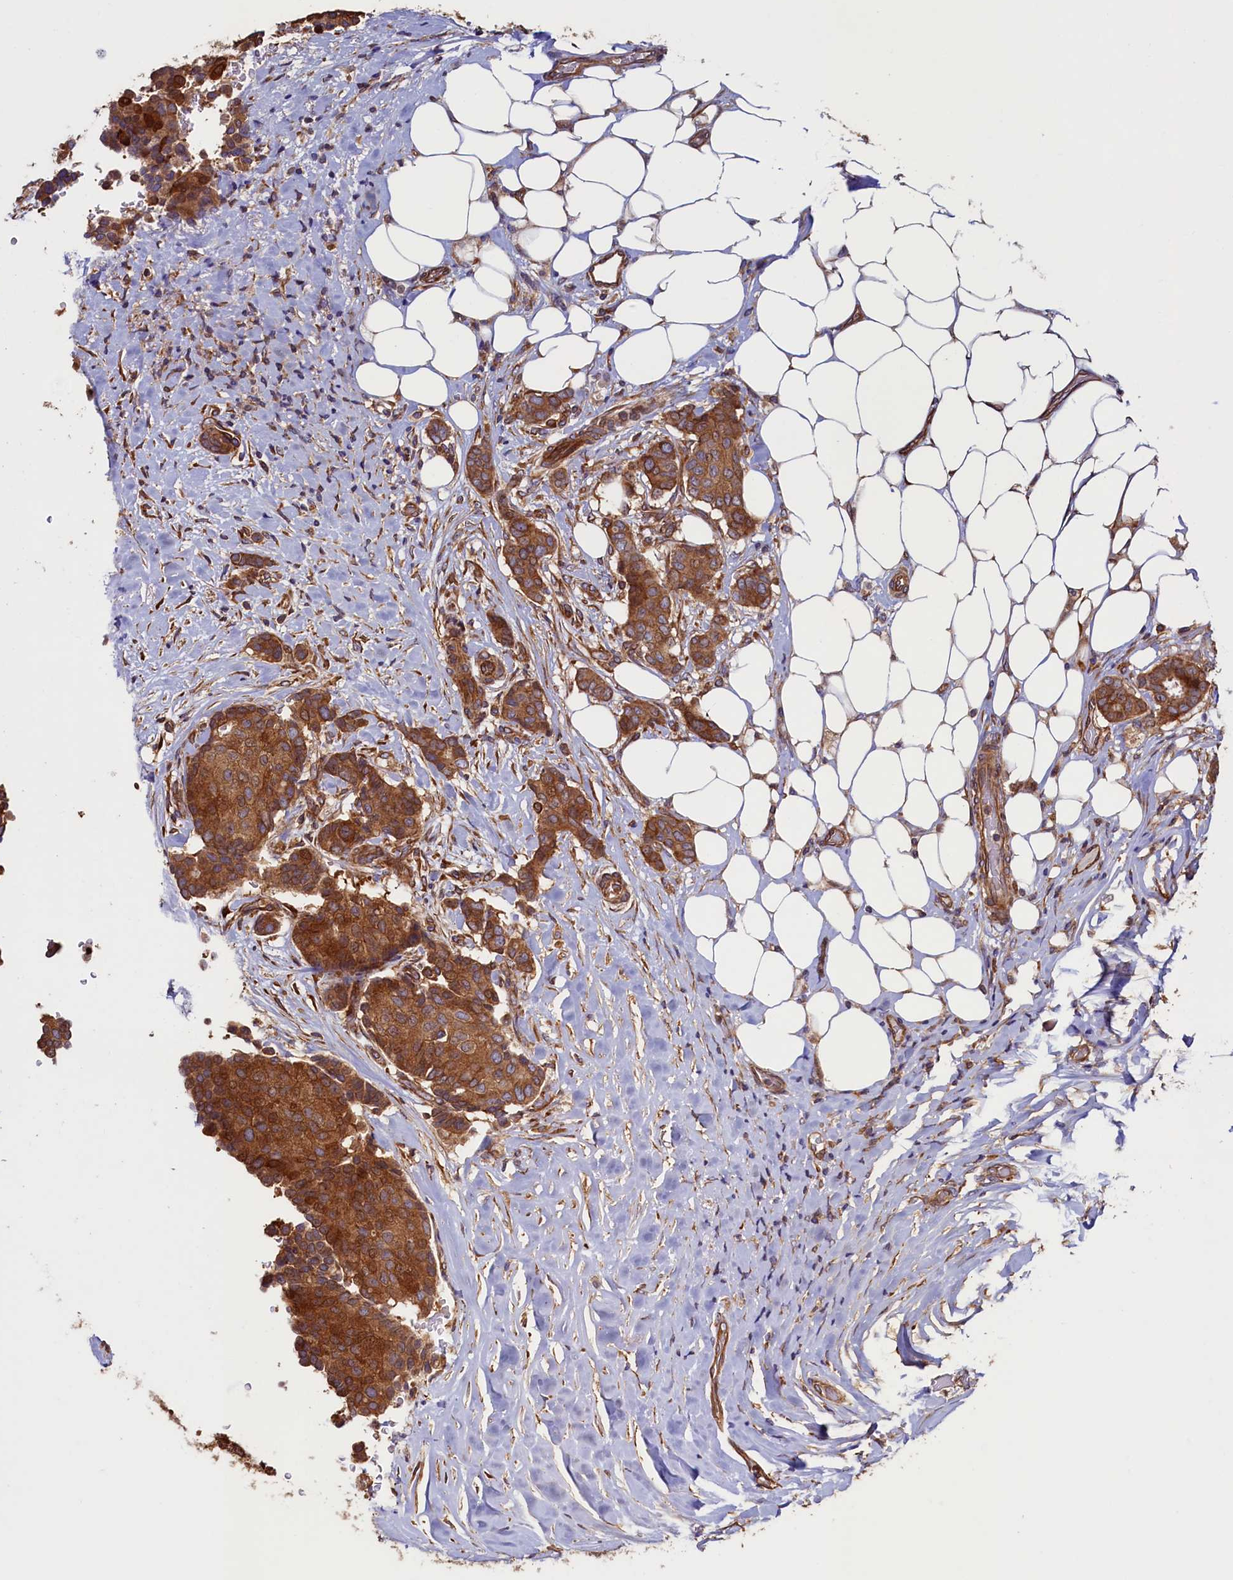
{"staining": {"intensity": "moderate", "quantity": ">75%", "location": "cytoplasmic/membranous"}, "tissue": "breast cancer", "cell_type": "Tumor cells", "image_type": "cancer", "snomed": [{"axis": "morphology", "description": "Duct carcinoma"}, {"axis": "topography", "description": "Breast"}], "caption": "DAB (3,3'-diaminobenzidine) immunohistochemical staining of breast intraductal carcinoma shows moderate cytoplasmic/membranous protein expression in about >75% of tumor cells. The protein of interest is shown in brown color, while the nuclei are stained blue.", "gene": "ATXN2L", "patient": {"sex": "female", "age": 75}}